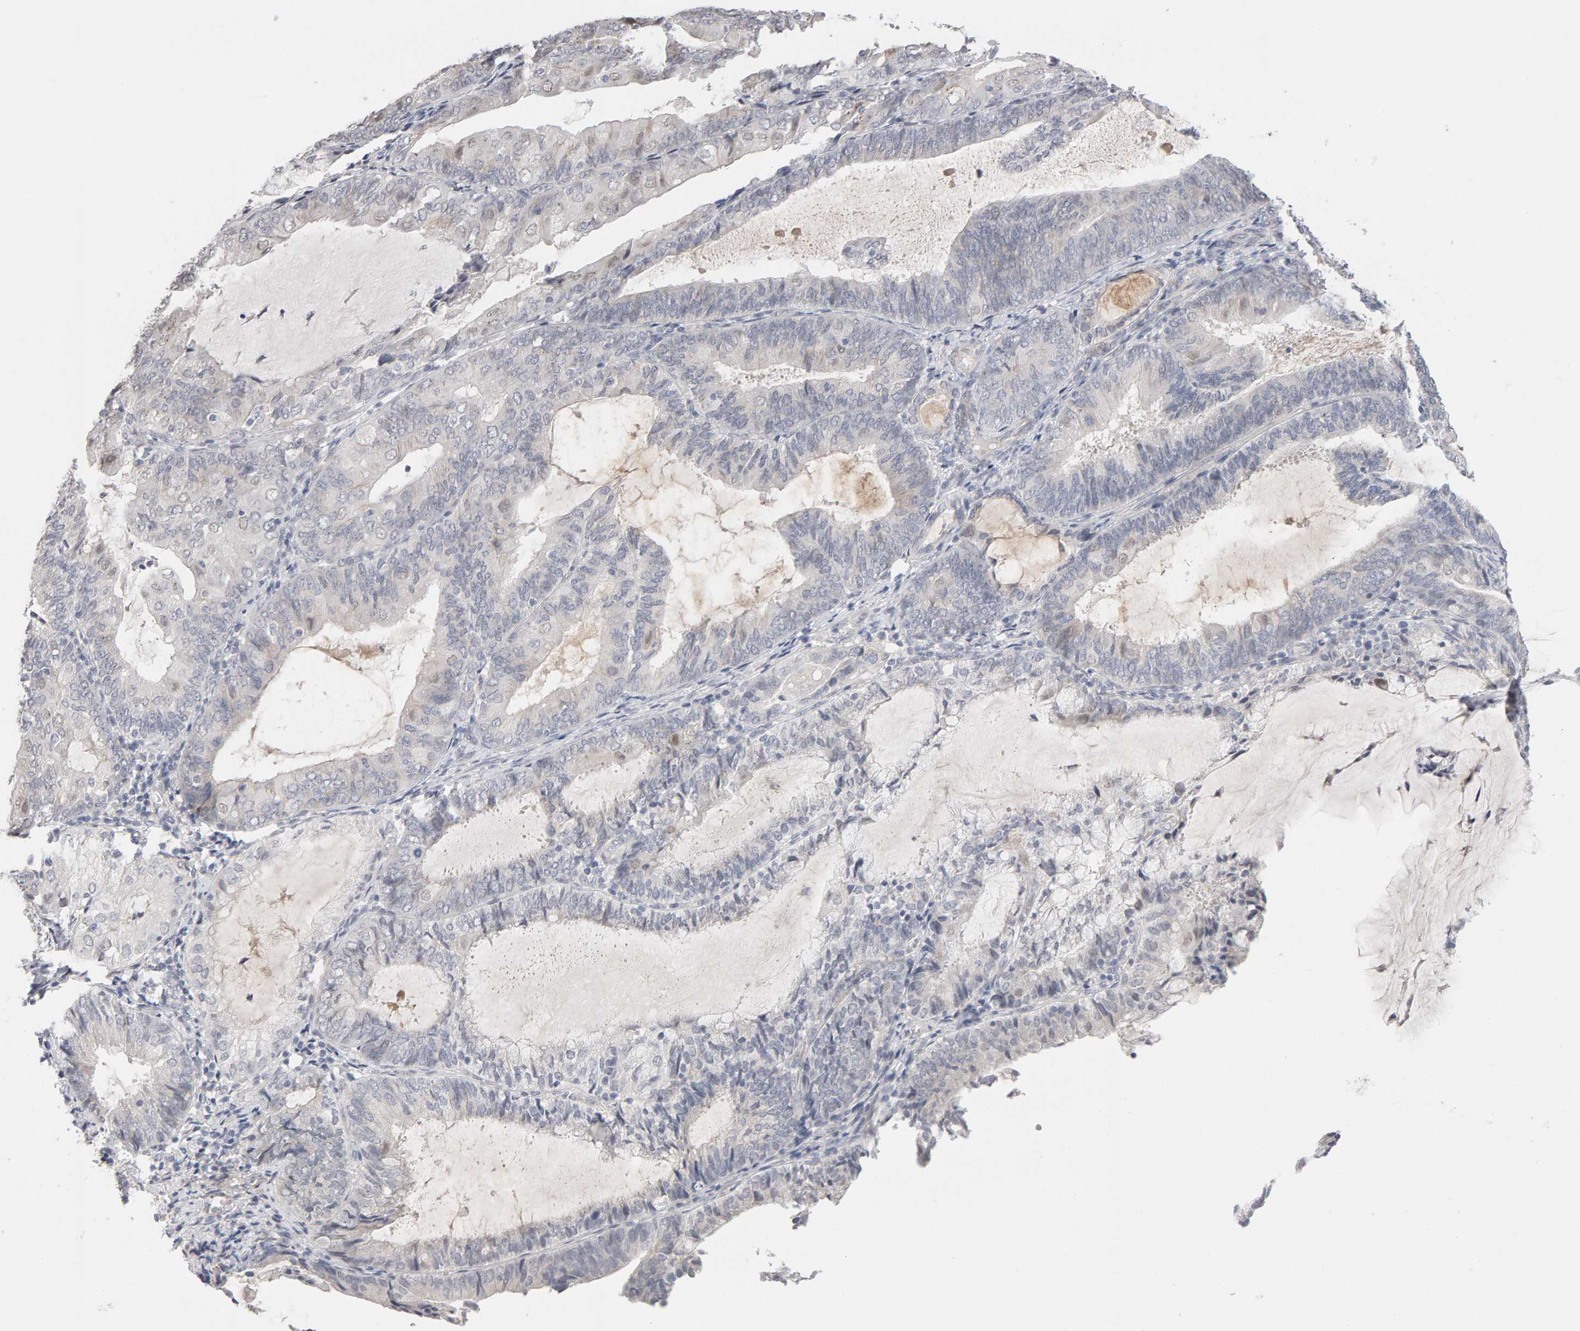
{"staining": {"intensity": "negative", "quantity": "none", "location": "none"}, "tissue": "endometrial cancer", "cell_type": "Tumor cells", "image_type": "cancer", "snomed": [{"axis": "morphology", "description": "Adenocarcinoma, NOS"}, {"axis": "topography", "description": "Endometrium"}], "caption": "A high-resolution micrograph shows immunohistochemistry staining of endometrial adenocarcinoma, which exhibits no significant staining in tumor cells.", "gene": "HNF4A", "patient": {"sex": "female", "age": 81}}